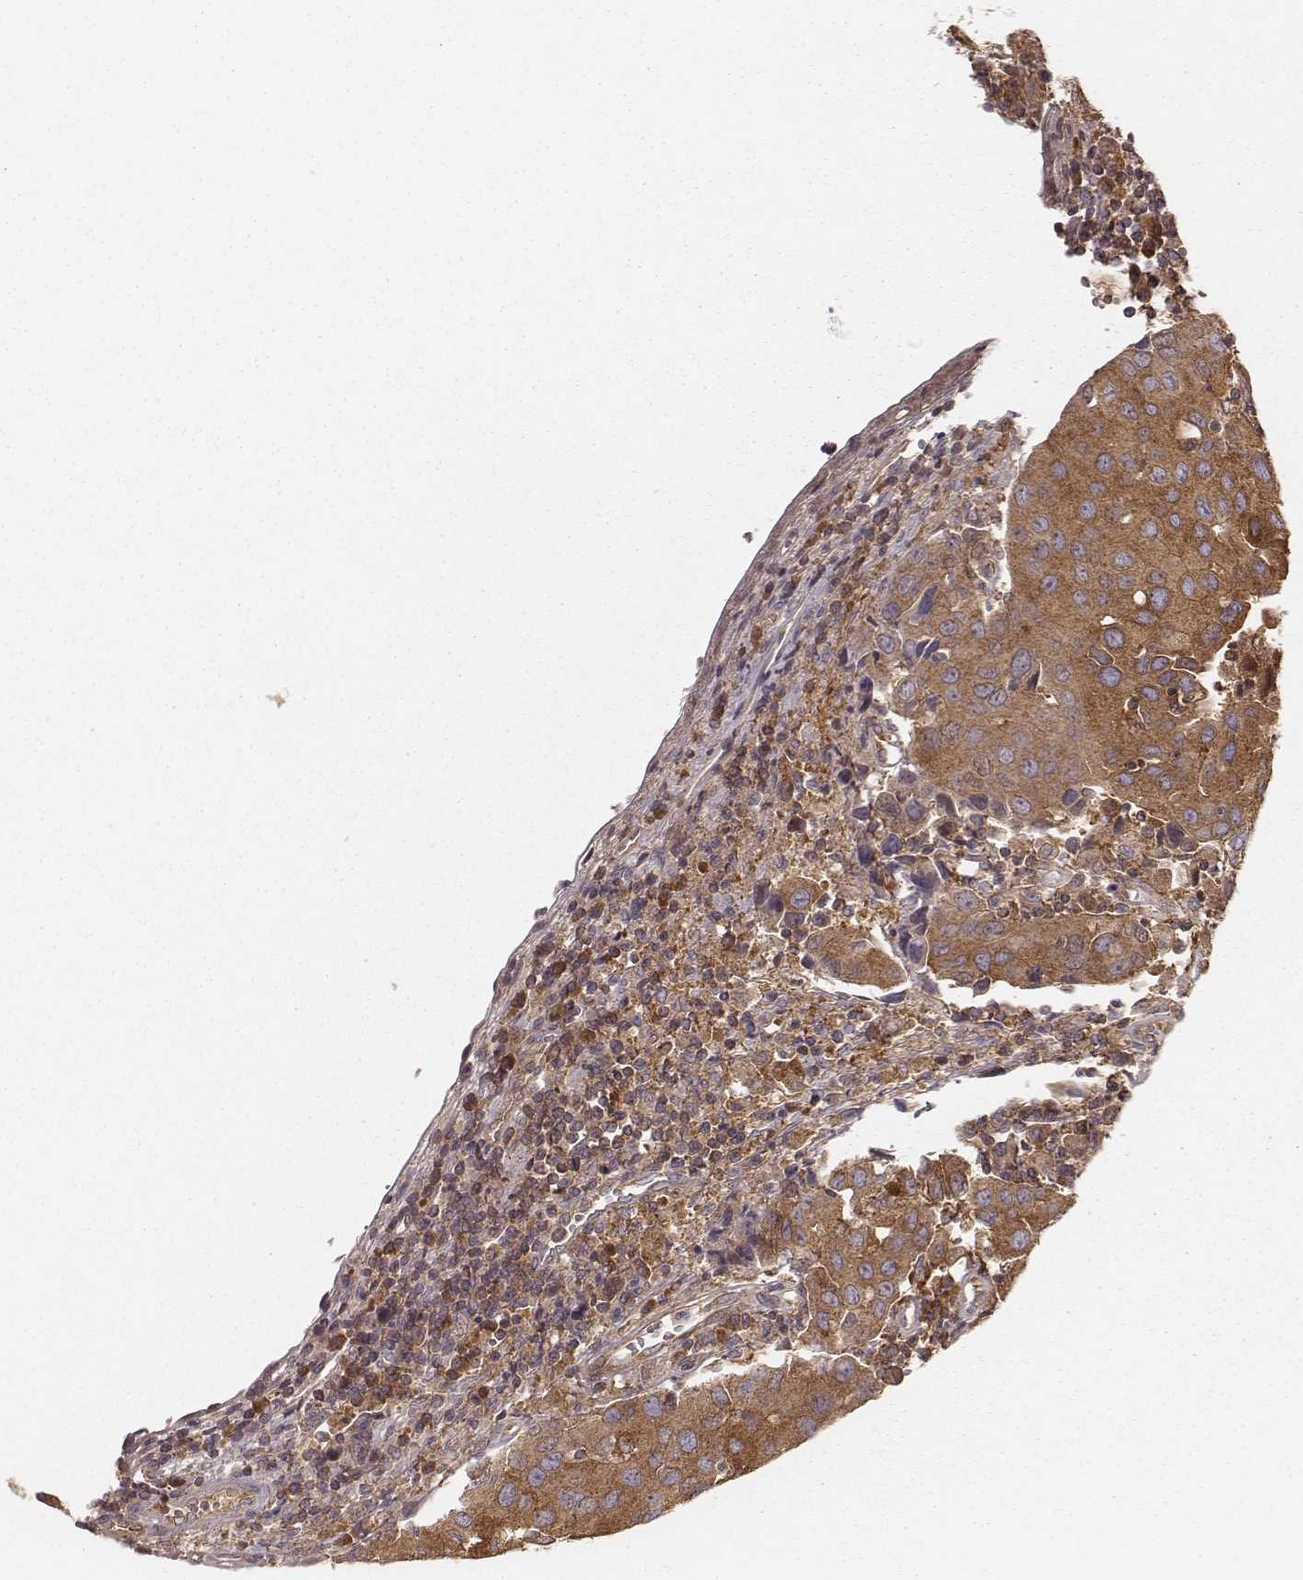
{"staining": {"intensity": "moderate", "quantity": ">75%", "location": "cytoplasmic/membranous"}, "tissue": "urothelial cancer", "cell_type": "Tumor cells", "image_type": "cancer", "snomed": [{"axis": "morphology", "description": "Urothelial carcinoma, High grade"}, {"axis": "topography", "description": "Urinary bladder"}], "caption": "About >75% of tumor cells in human urothelial cancer exhibit moderate cytoplasmic/membranous protein staining as visualized by brown immunohistochemical staining.", "gene": "CARS1", "patient": {"sex": "female", "age": 85}}